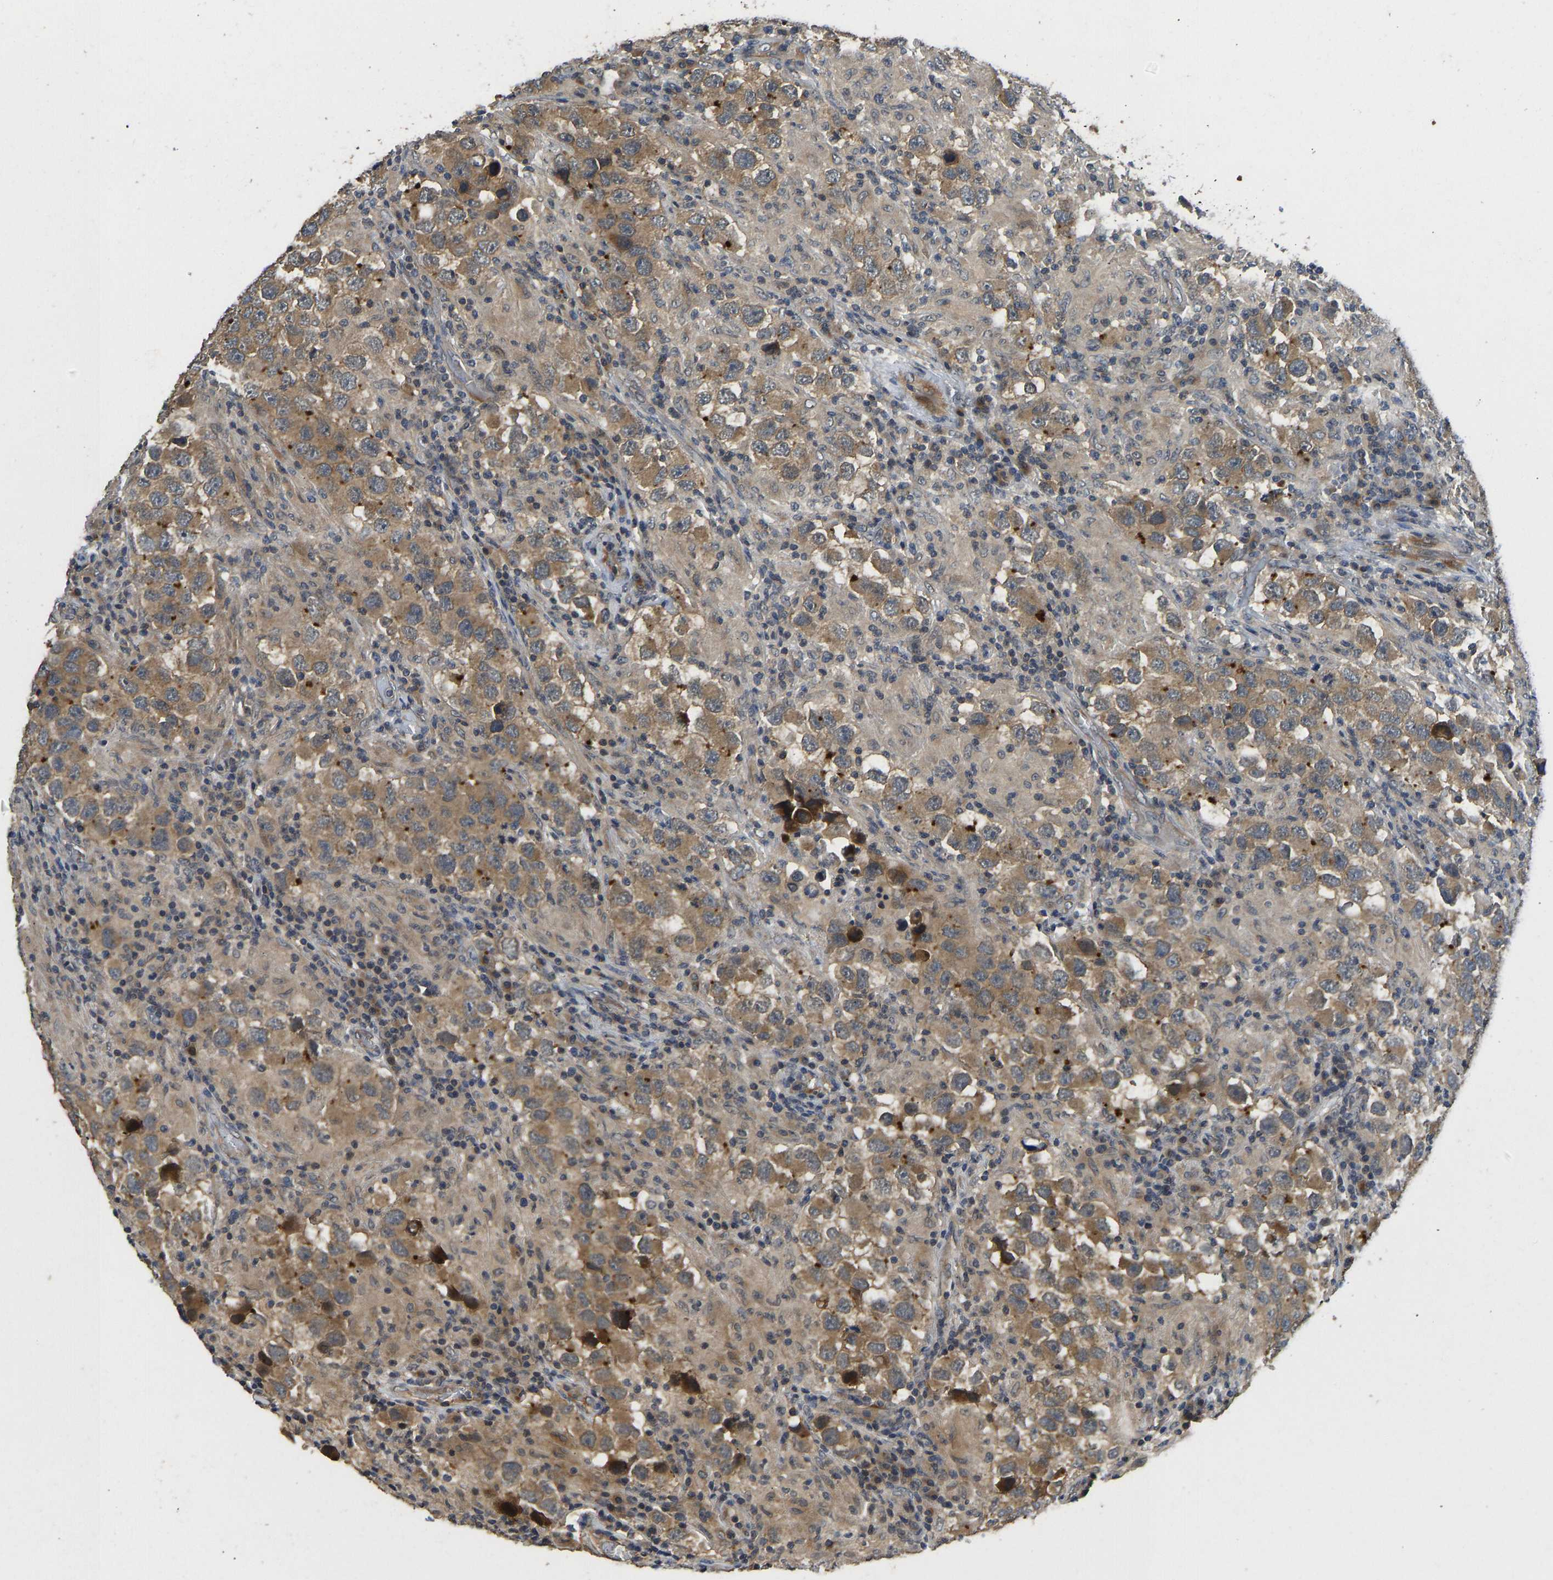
{"staining": {"intensity": "moderate", "quantity": ">75%", "location": "cytoplasmic/membranous"}, "tissue": "testis cancer", "cell_type": "Tumor cells", "image_type": "cancer", "snomed": [{"axis": "morphology", "description": "Carcinoma, Embryonal, NOS"}, {"axis": "topography", "description": "Testis"}], "caption": "Immunohistochemical staining of human testis cancer (embryonal carcinoma) displays medium levels of moderate cytoplasmic/membranous protein staining in about >75% of tumor cells.", "gene": "NDRG3", "patient": {"sex": "male", "age": 21}}